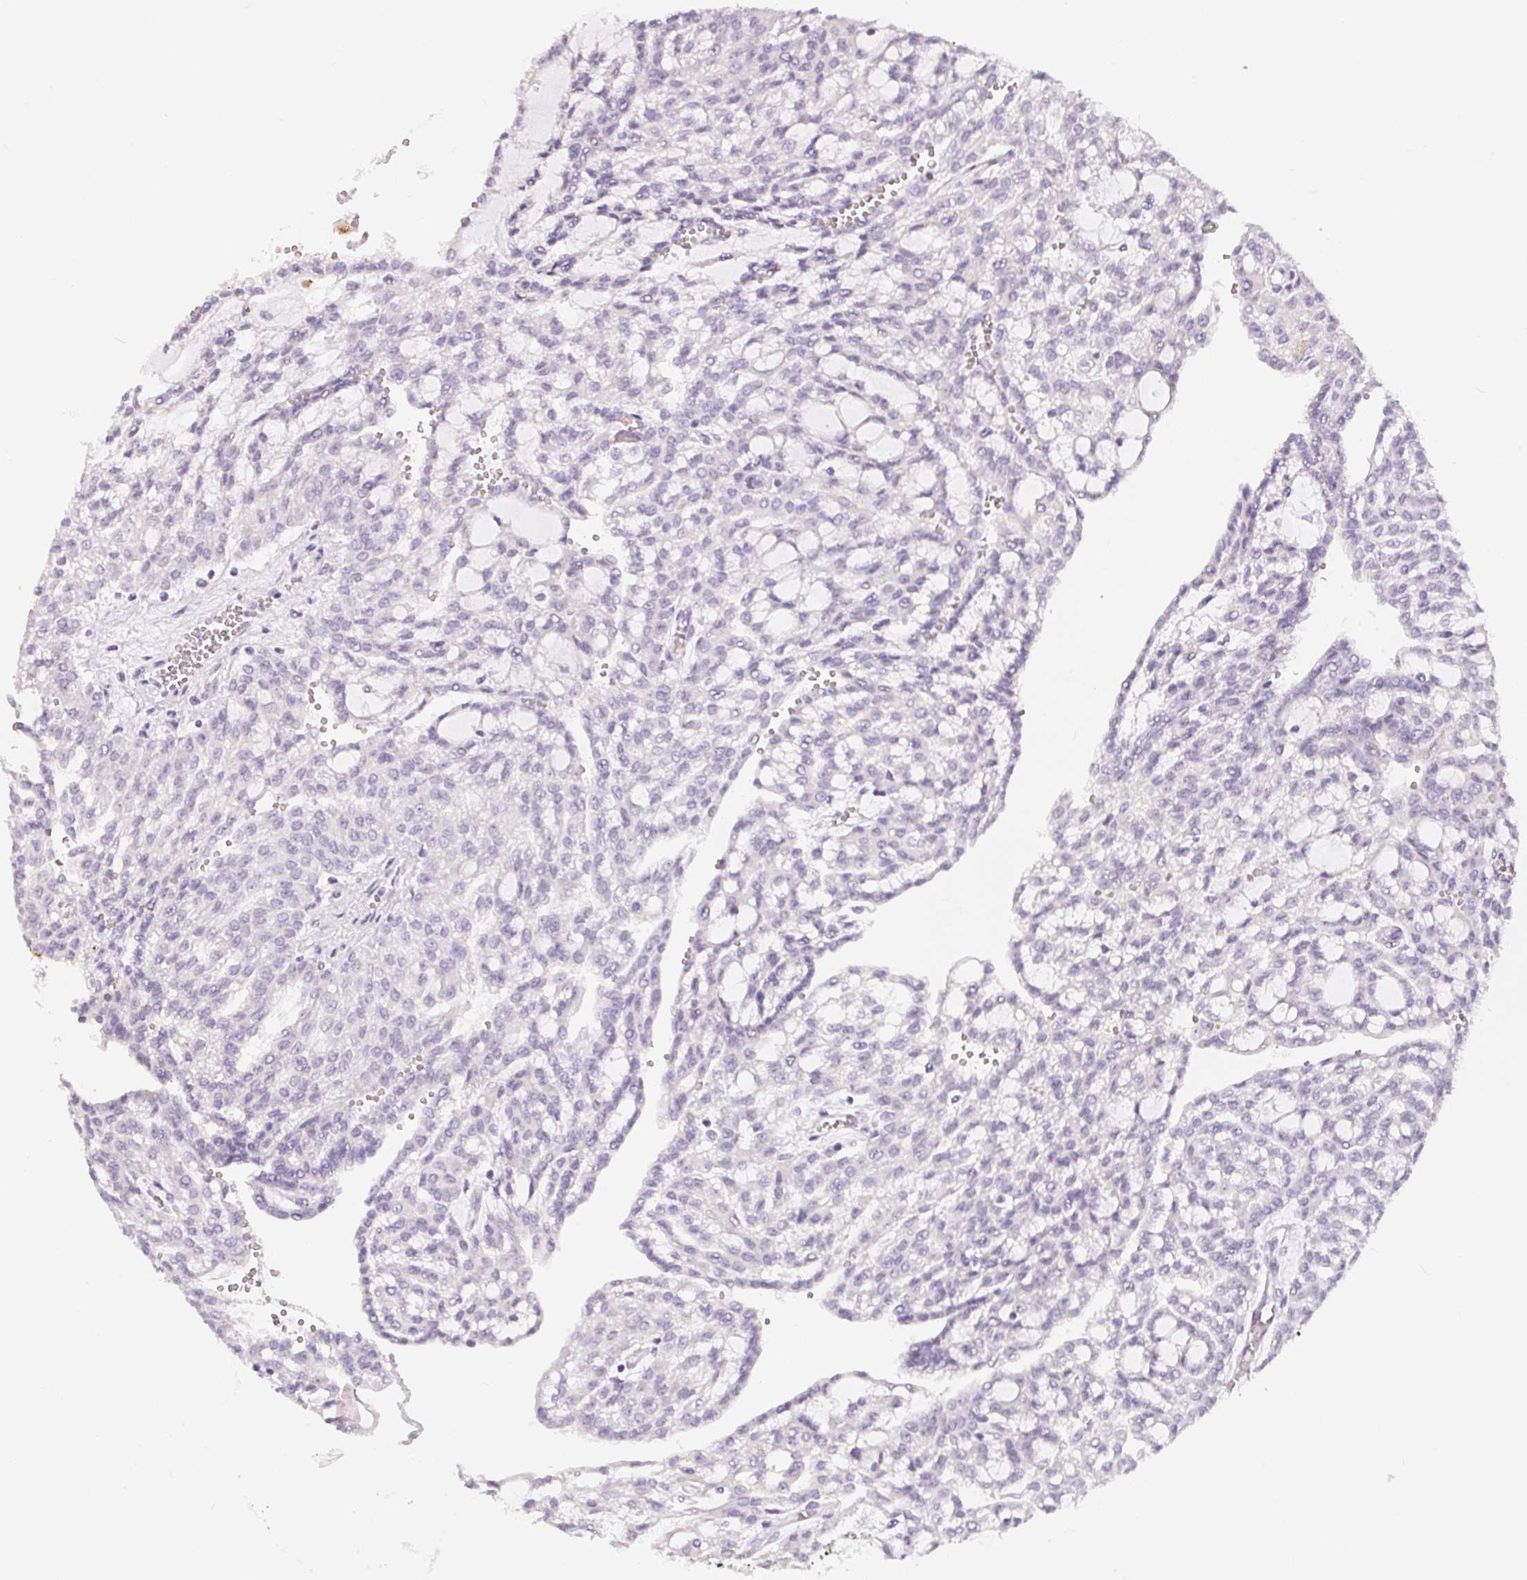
{"staining": {"intensity": "negative", "quantity": "none", "location": "none"}, "tissue": "renal cancer", "cell_type": "Tumor cells", "image_type": "cancer", "snomed": [{"axis": "morphology", "description": "Adenocarcinoma, NOS"}, {"axis": "topography", "description": "Kidney"}], "caption": "Human renal adenocarcinoma stained for a protein using IHC reveals no positivity in tumor cells.", "gene": "SPACA5B", "patient": {"sex": "male", "age": 63}}